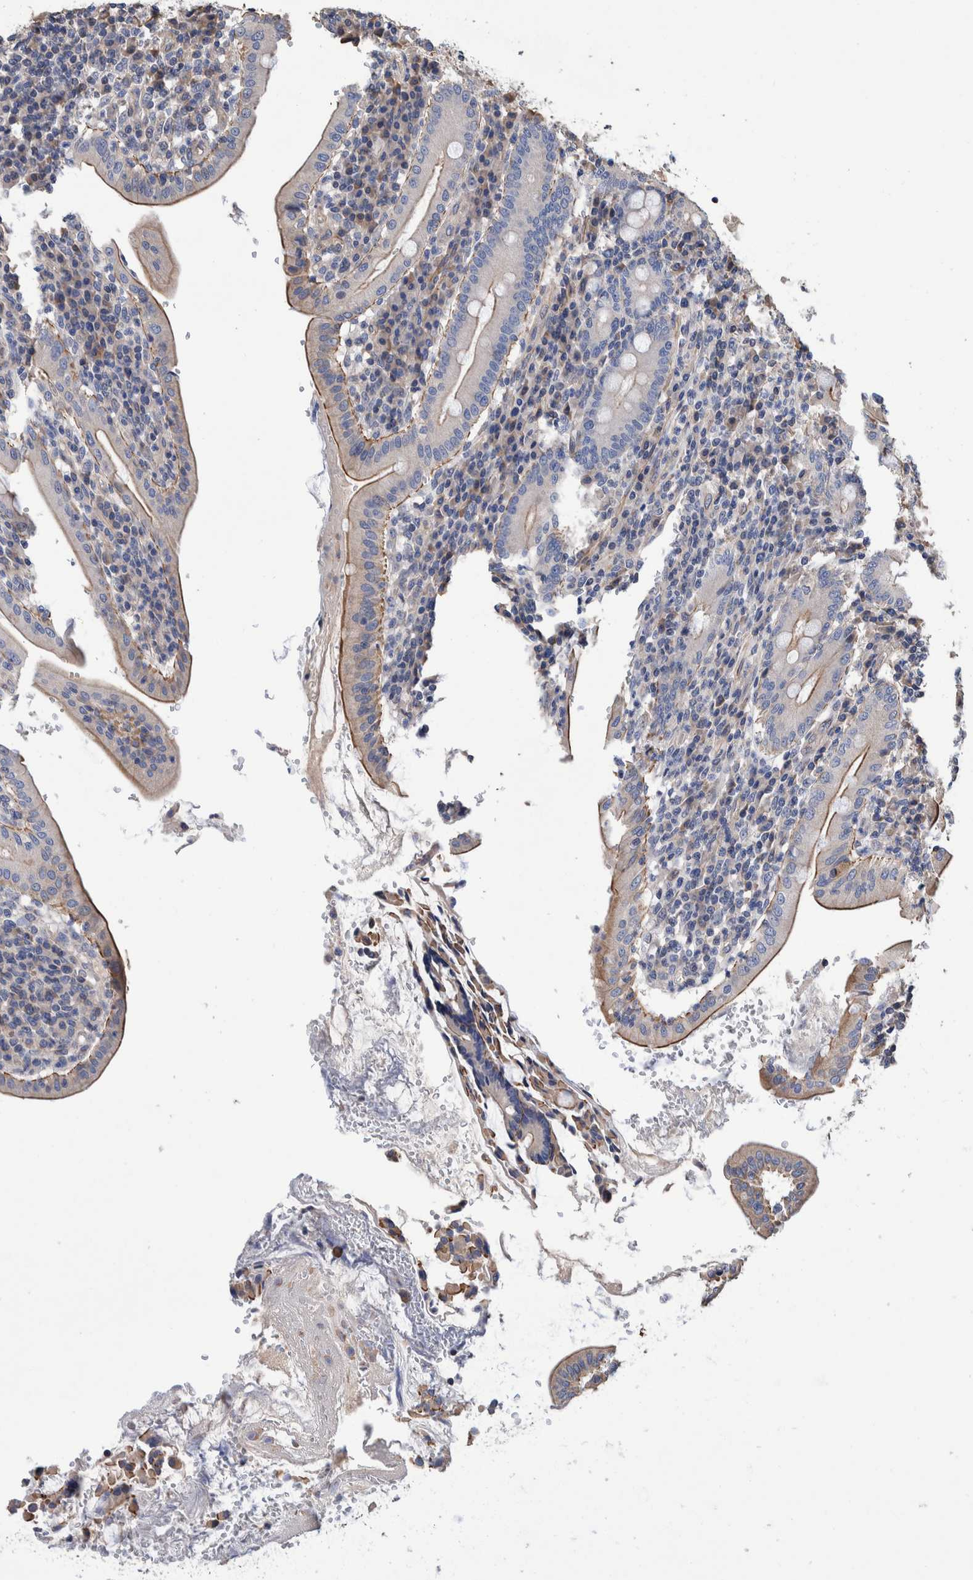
{"staining": {"intensity": "weak", "quantity": "25%-75%", "location": "cytoplasmic/membranous"}, "tissue": "duodenum", "cell_type": "Glandular cells", "image_type": "normal", "snomed": [{"axis": "morphology", "description": "Normal tissue, NOS"}, {"axis": "morphology", "description": "Adenocarcinoma, NOS"}, {"axis": "topography", "description": "Pancreas"}, {"axis": "topography", "description": "Duodenum"}], "caption": "IHC staining of benign duodenum, which exhibits low levels of weak cytoplasmic/membranous expression in approximately 25%-75% of glandular cells indicating weak cytoplasmic/membranous protein expression. The staining was performed using DAB (3,3'-diaminobenzidine) (brown) for protein detection and nuclei were counterstained in hematoxylin (blue).", "gene": "SLC45A4", "patient": {"sex": "male", "age": 50}}